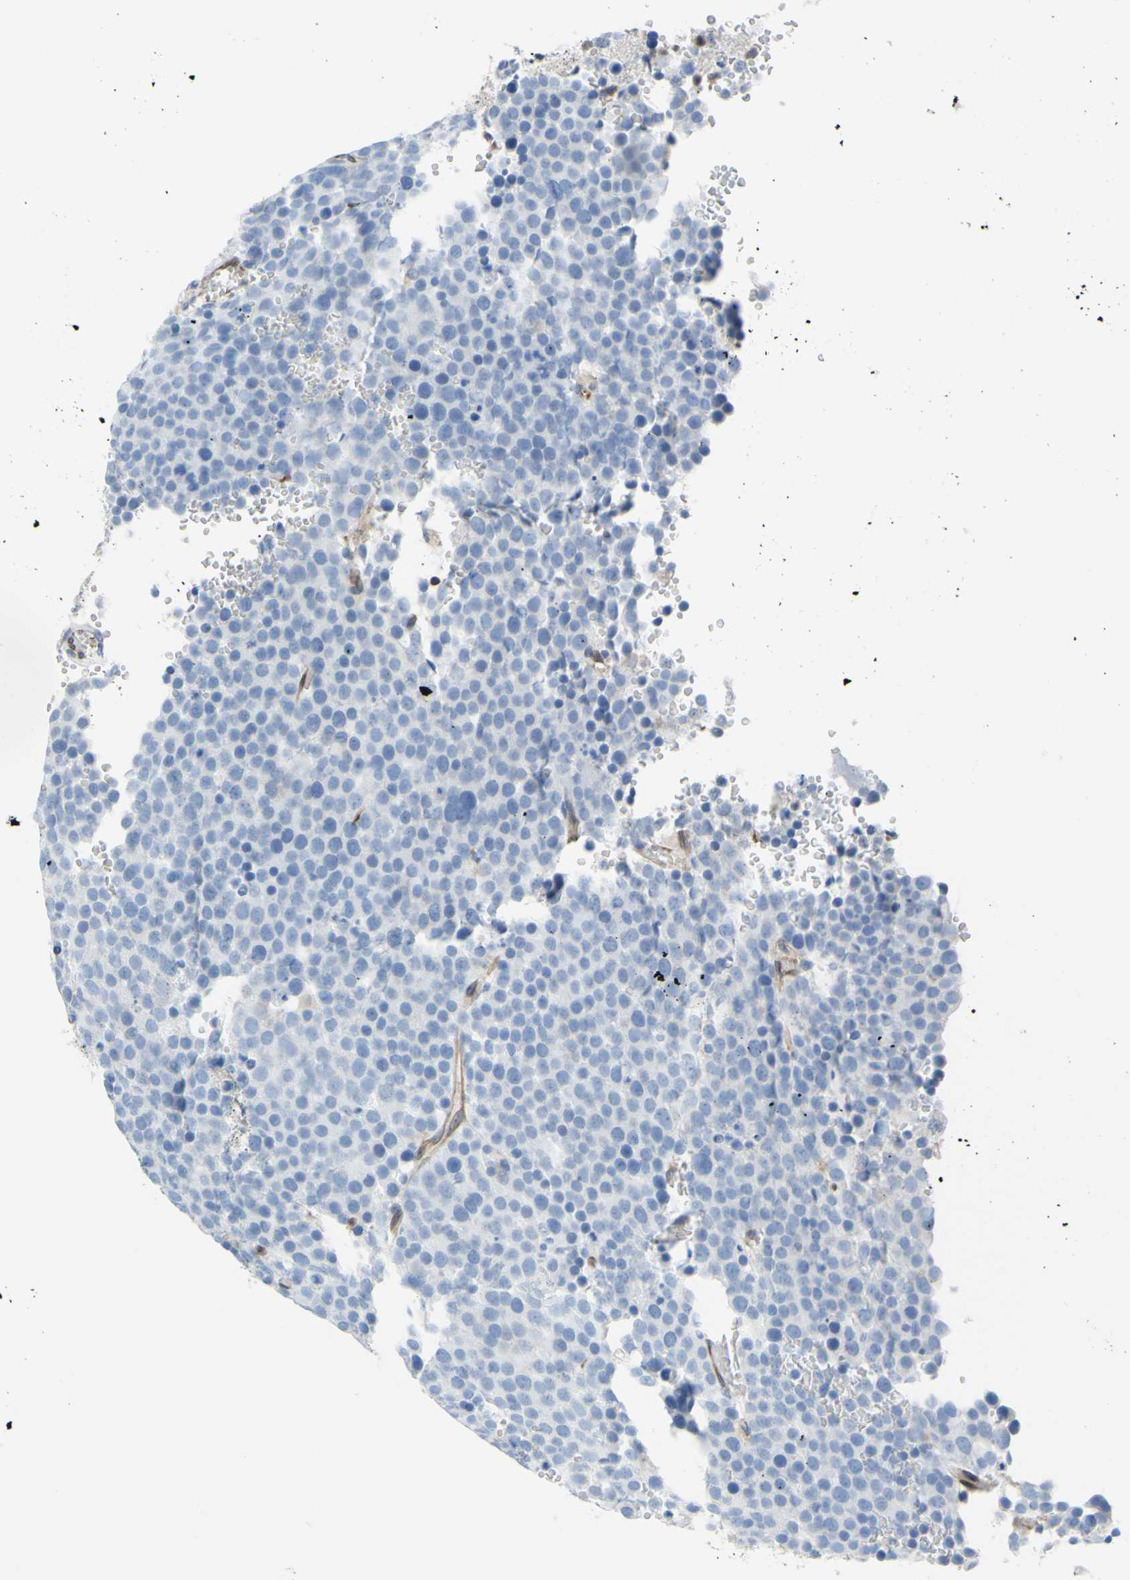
{"staining": {"intensity": "negative", "quantity": "none", "location": "none"}, "tissue": "testis cancer", "cell_type": "Tumor cells", "image_type": "cancer", "snomed": [{"axis": "morphology", "description": "Seminoma, NOS"}, {"axis": "topography", "description": "Testis"}], "caption": "Micrograph shows no protein positivity in tumor cells of testis cancer tissue. (Stains: DAB (3,3'-diaminobenzidine) immunohistochemistry with hematoxylin counter stain, Microscopy: brightfield microscopy at high magnification).", "gene": "MGST2", "patient": {"sex": "male", "age": 71}}